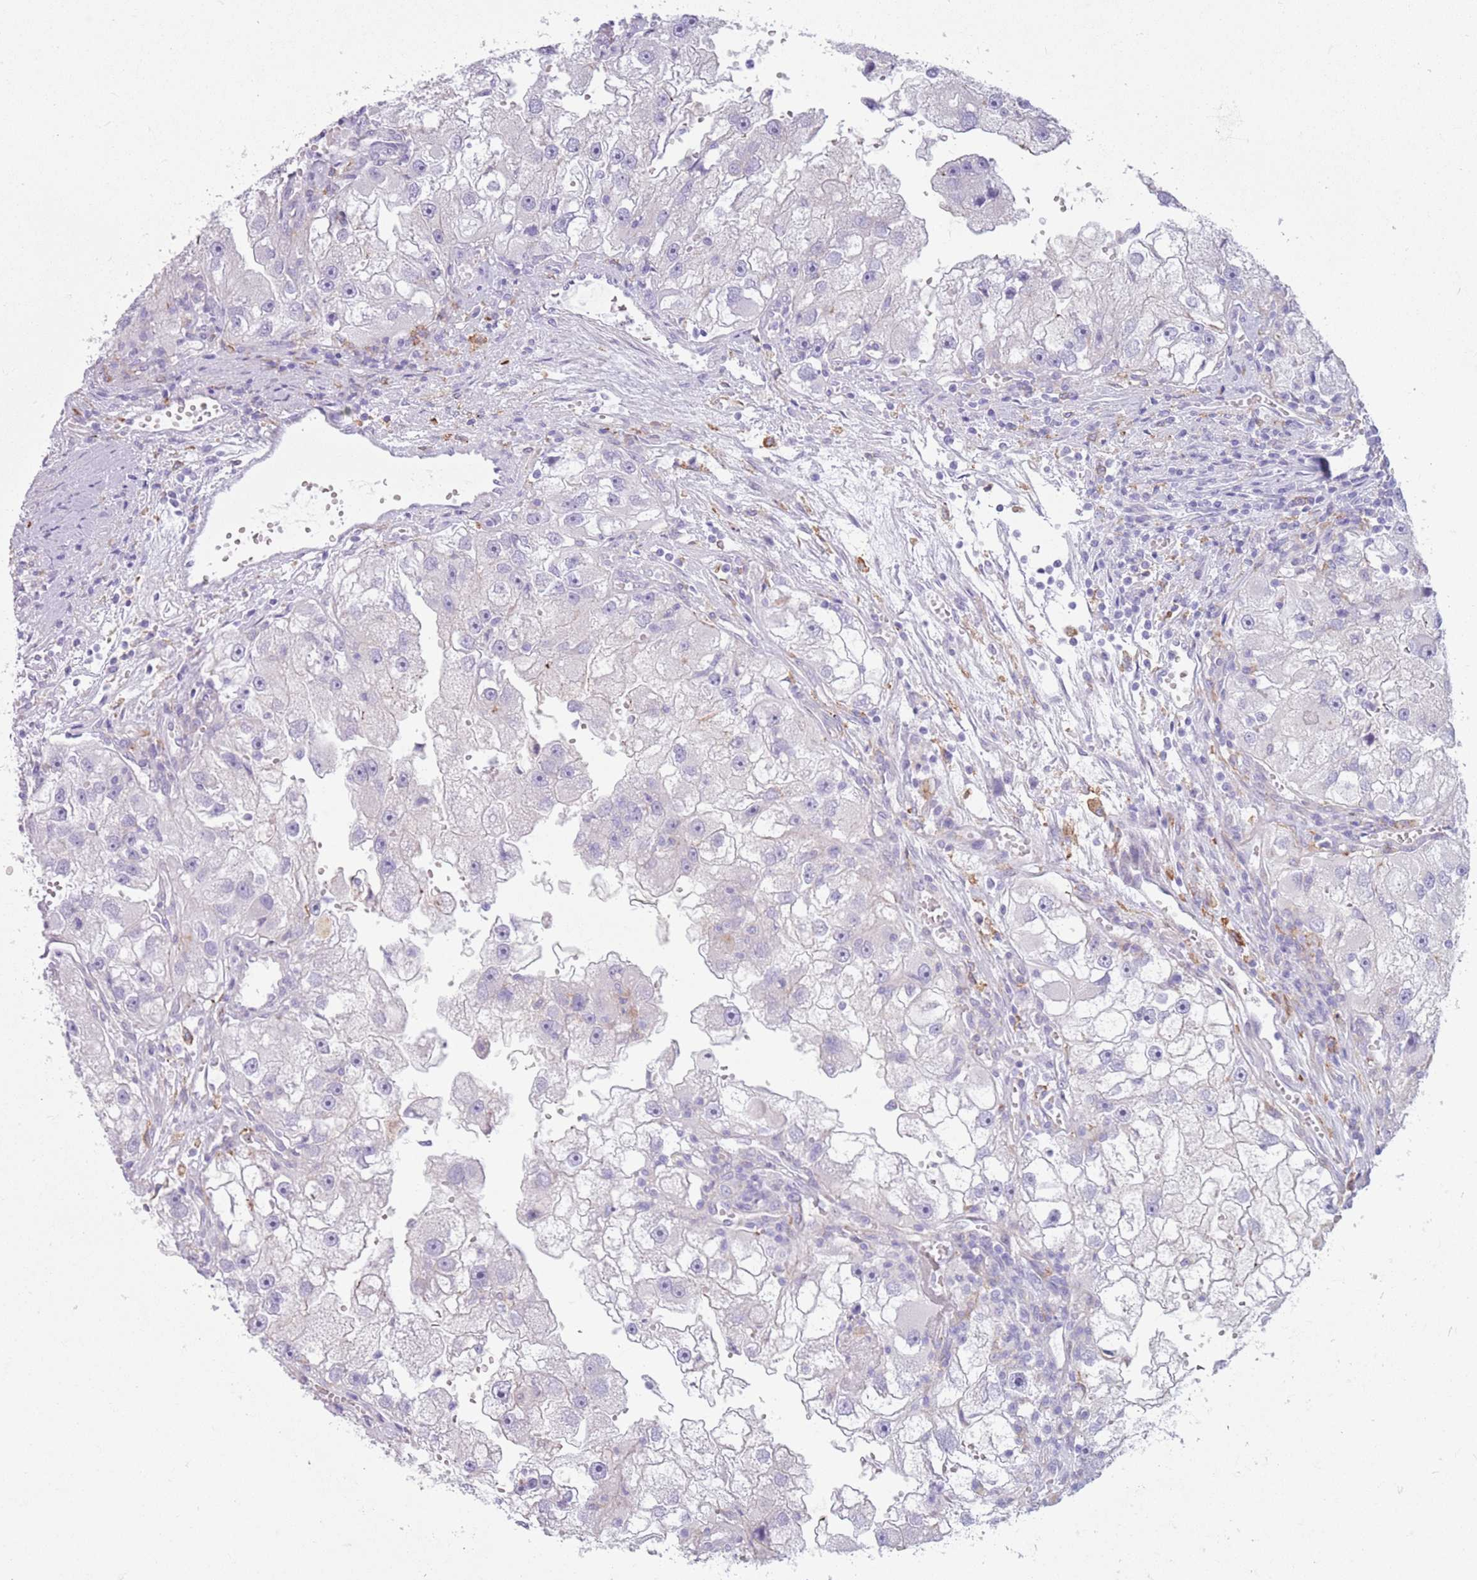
{"staining": {"intensity": "negative", "quantity": "none", "location": "none"}, "tissue": "renal cancer", "cell_type": "Tumor cells", "image_type": "cancer", "snomed": [{"axis": "morphology", "description": "Adenocarcinoma, NOS"}, {"axis": "topography", "description": "Kidney"}], "caption": "The image displays no staining of tumor cells in renal adenocarcinoma.", "gene": "SNX6", "patient": {"sex": "male", "age": 63}}